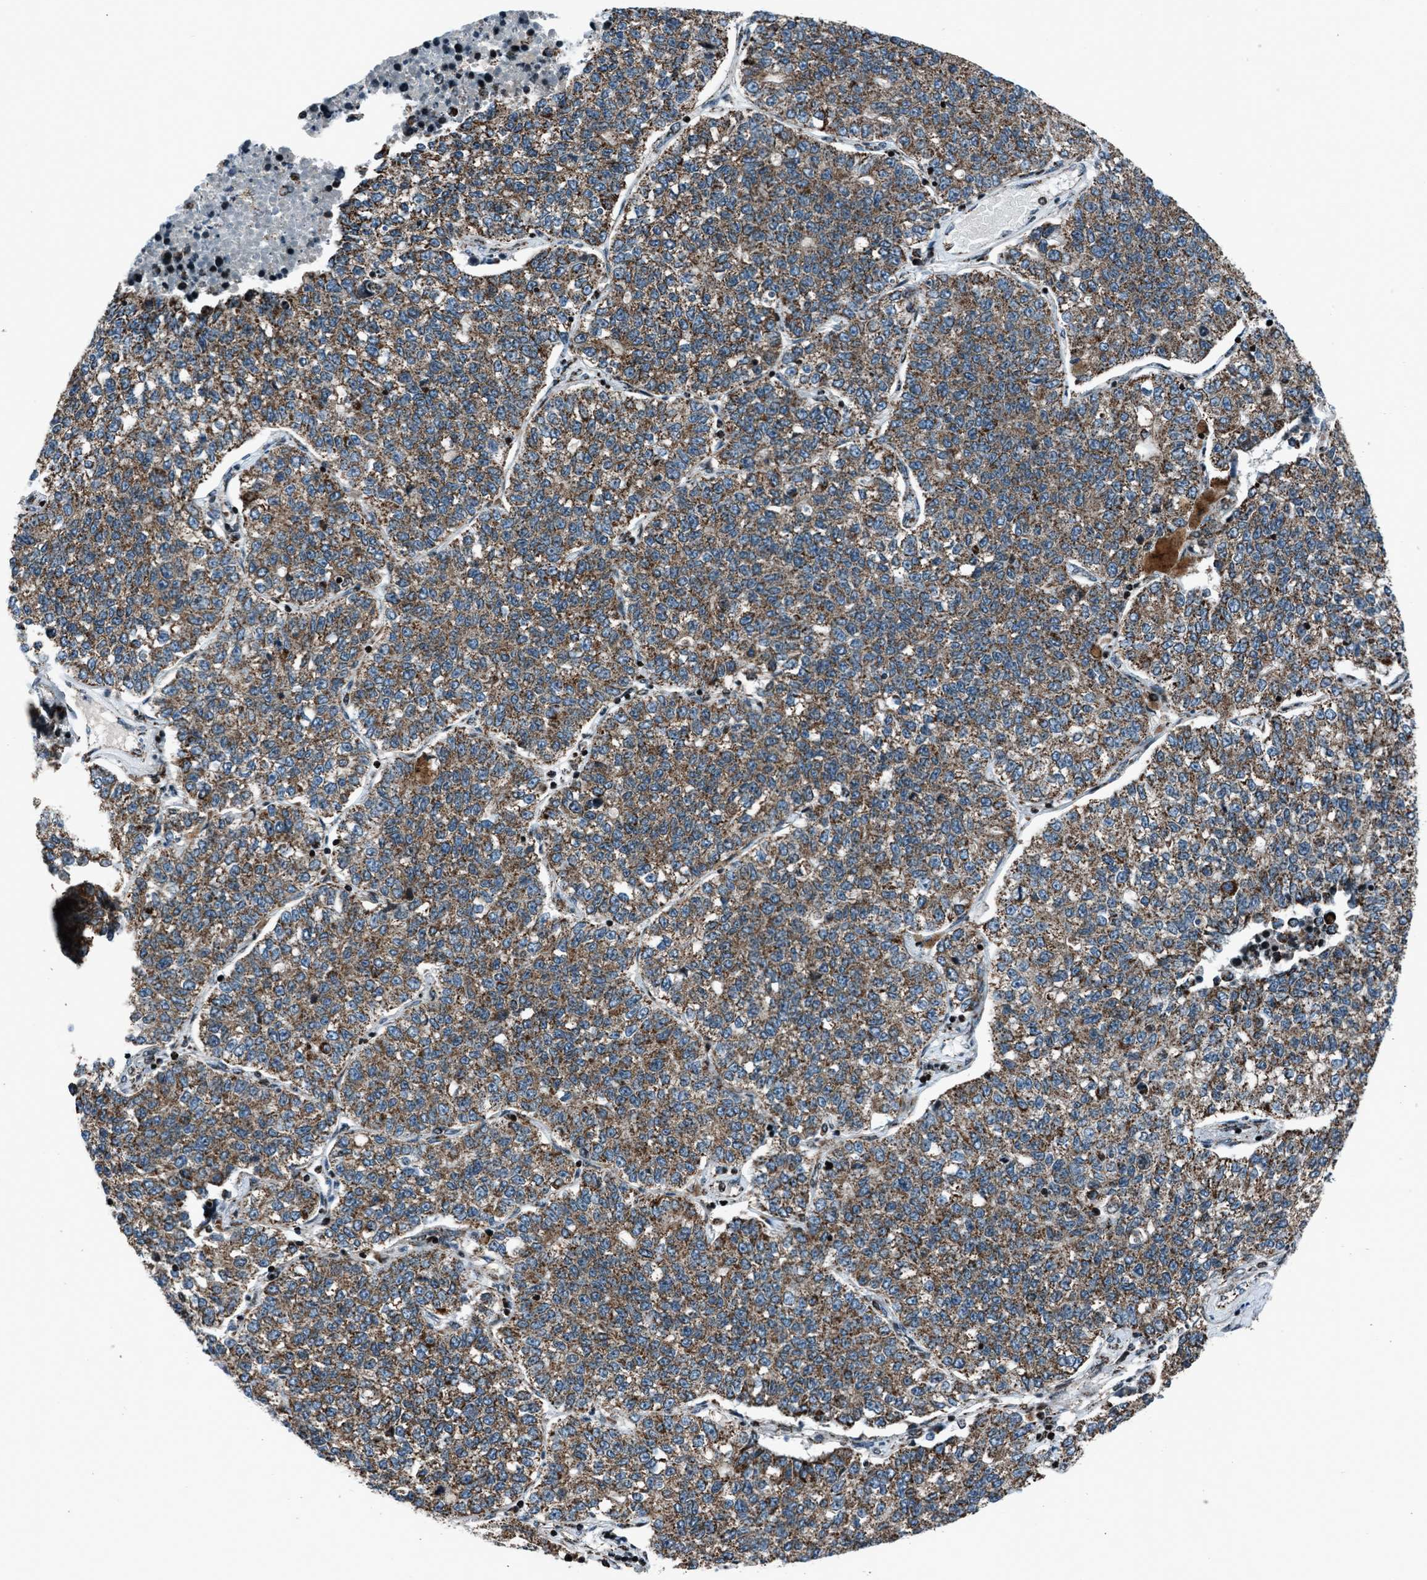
{"staining": {"intensity": "moderate", "quantity": ">75%", "location": "cytoplasmic/membranous"}, "tissue": "lung cancer", "cell_type": "Tumor cells", "image_type": "cancer", "snomed": [{"axis": "morphology", "description": "Adenocarcinoma, NOS"}, {"axis": "topography", "description": "Lung"}], "caption": "A brown stain shows moderate cytoplasmic/membranous staining of a protein in human adenocarcinoma (lung) tumor cells.", "gene": "MORC3", "patient": {"sex": "male", "age": 49}}